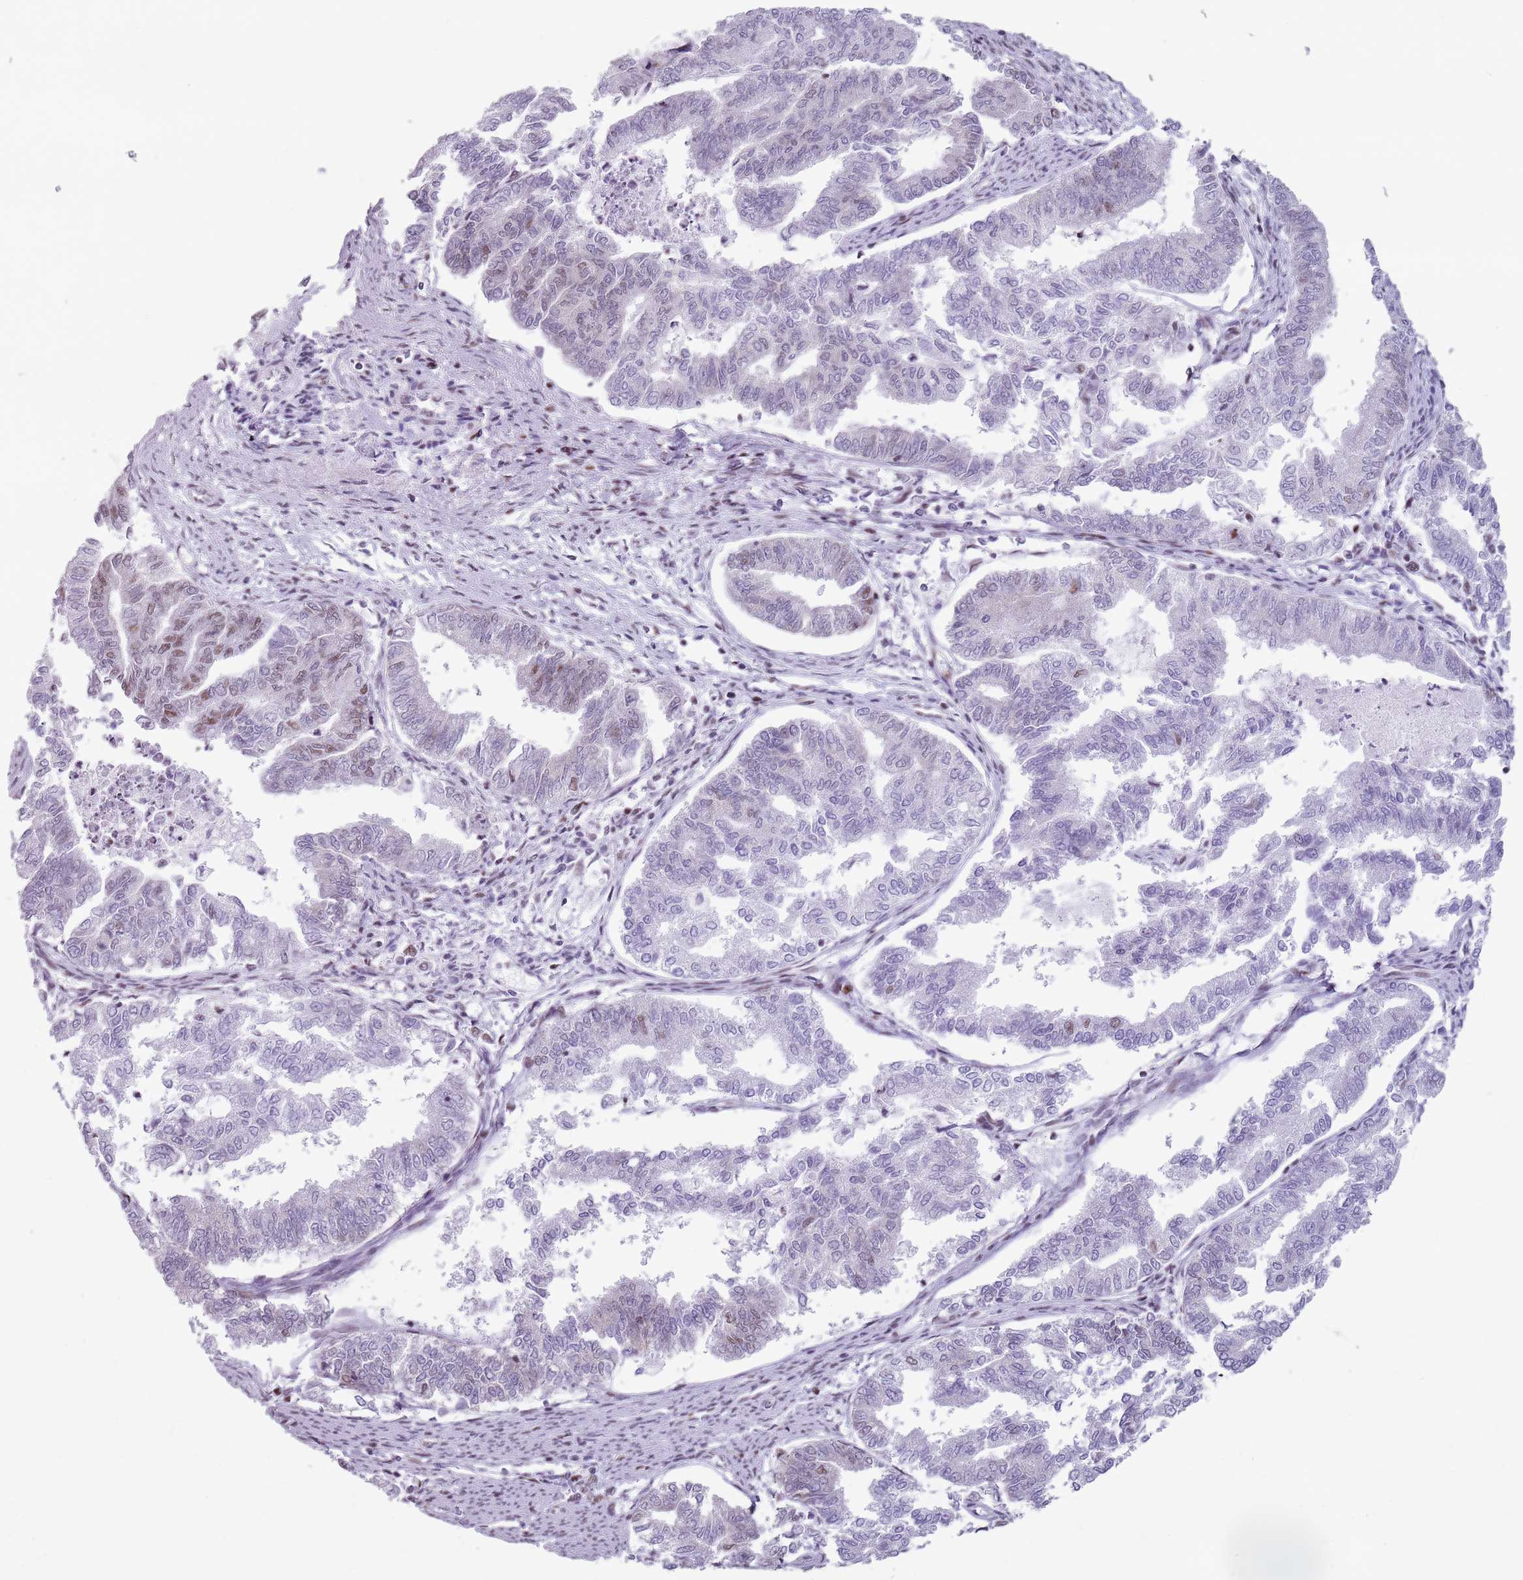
{"staining": {"intensity": "moderate", "quantity": "<25%", "location": "nuclear"}, "tissue": "endometrial cancer", "cell_type": "Tumor cells", "image_type": "cancer", "snomed": [{"axis": "morphology", "description": "Adenocarcinoma, NOS"}, {"axis": "topography", "description": "Endometrium"}], "caption": "High-magnification brightfield microscopy of endometrial adenocarcinoma stained with DAB (3,3'-diaminobenzidine) (brown) and counterstained with hematoxylin (blue). tumor cells exhibit moderate nuclear staining is appreciated in approximately<25% of cells. Using DAB (brown) and hematoxylin (blue) stains, captured at high magnification using brightfield microscopy.", "gene": "FAM104B", "patient": {"sex": "female", "age": 79}}